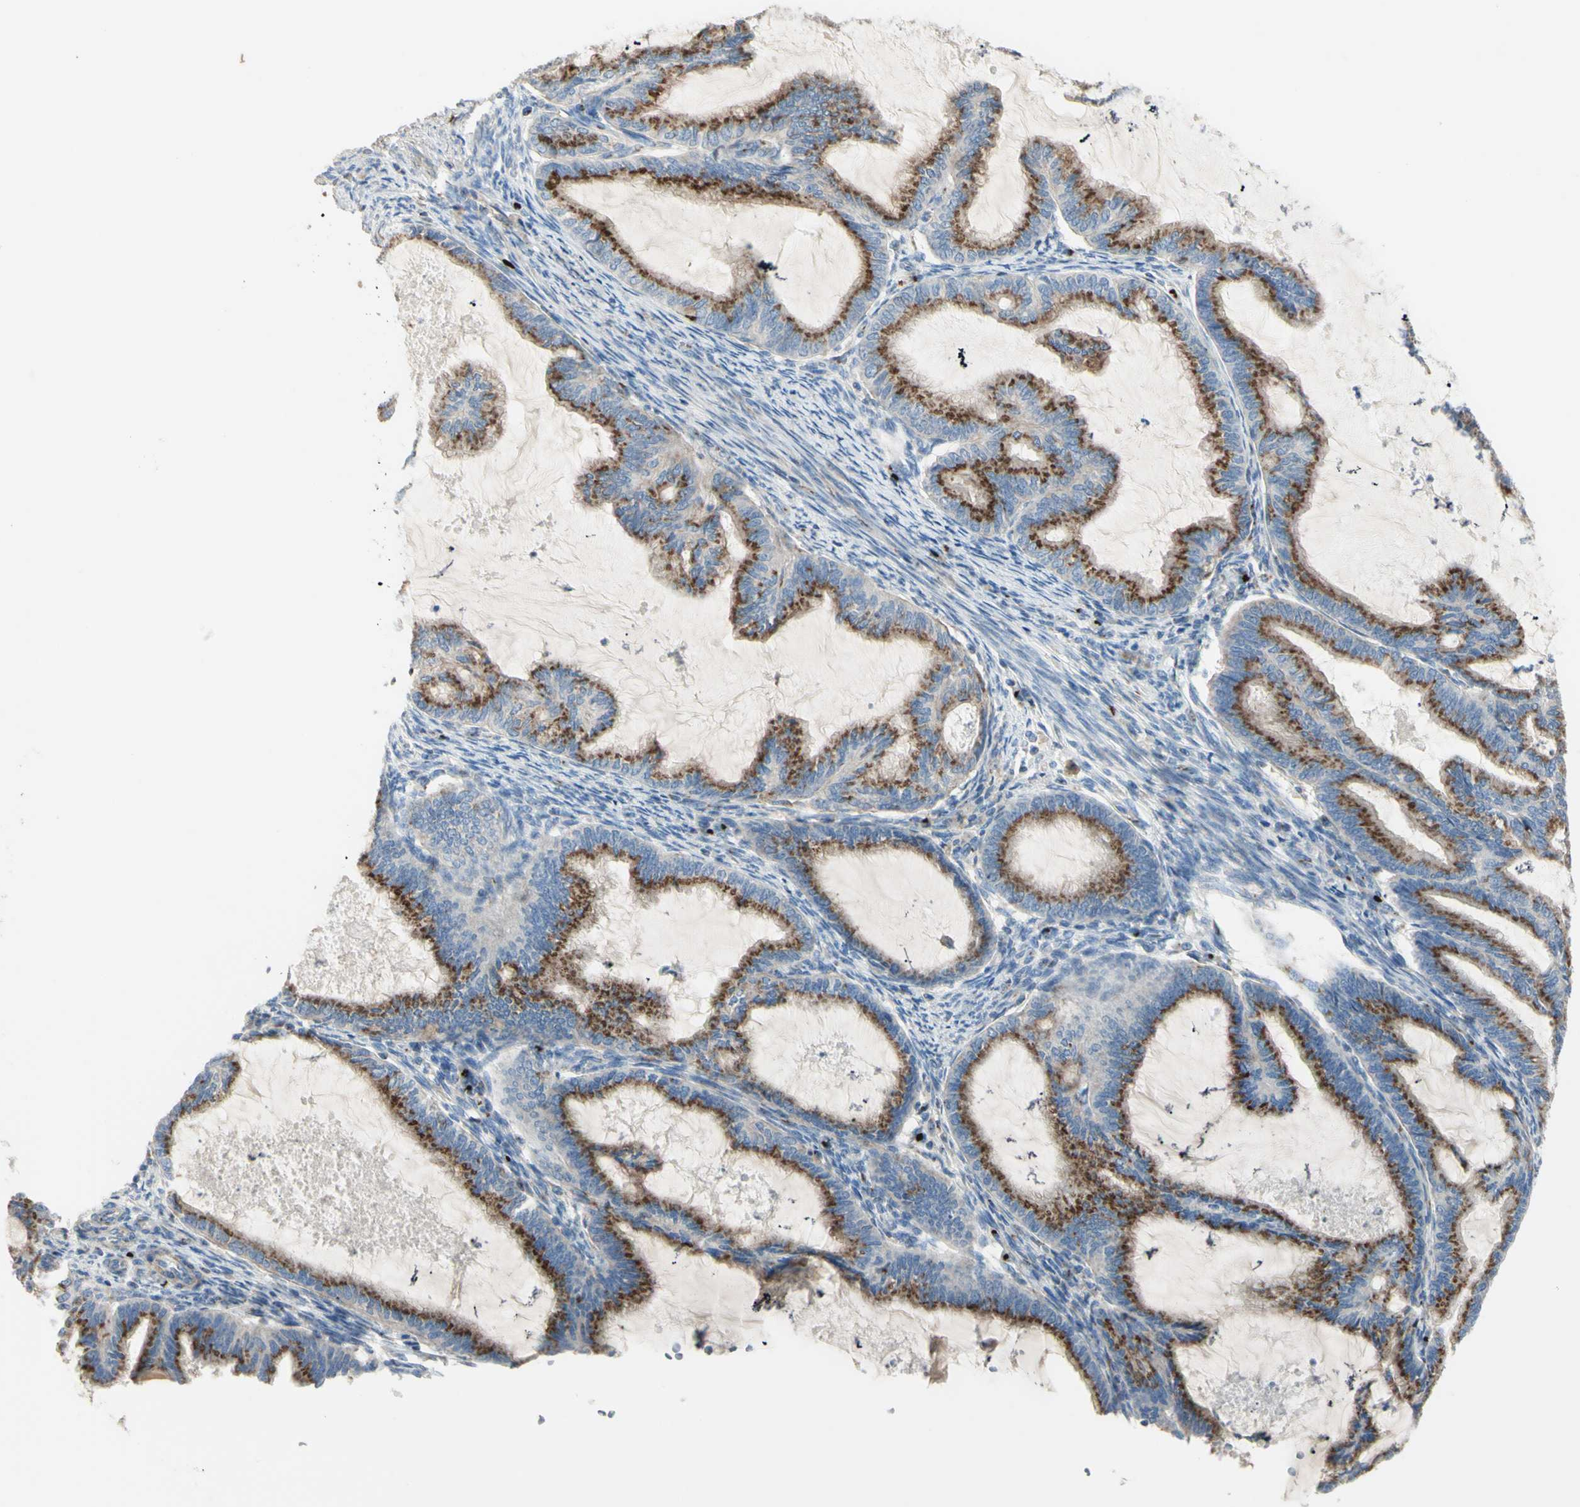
{"staining": {"intensity": "moderate", "quantity": ">75%", "location": "cytoplasmic/membranous"}, "tissue": "cervical cancer", "cell_type": "Tumor cells", "image_type": "cancer", "snomed": [{"axis": "morphology", "description": "Normal tissue, NOS"}, {"axis": "morphology", "description": "Adenocarcinoma, NOS"}, {"axis": "topography", "description": "Cervix"}, {"axis": "topography", "description": "Endometrium"}], "caption": "Immunohistochemistry of cervical cancer shows medium levels of moderate cytoplasmic/membranous staining in approximately >75% of tumor cells.", "gene": "B4GALT3", "patient": {"sex": "female", "age": 86}}